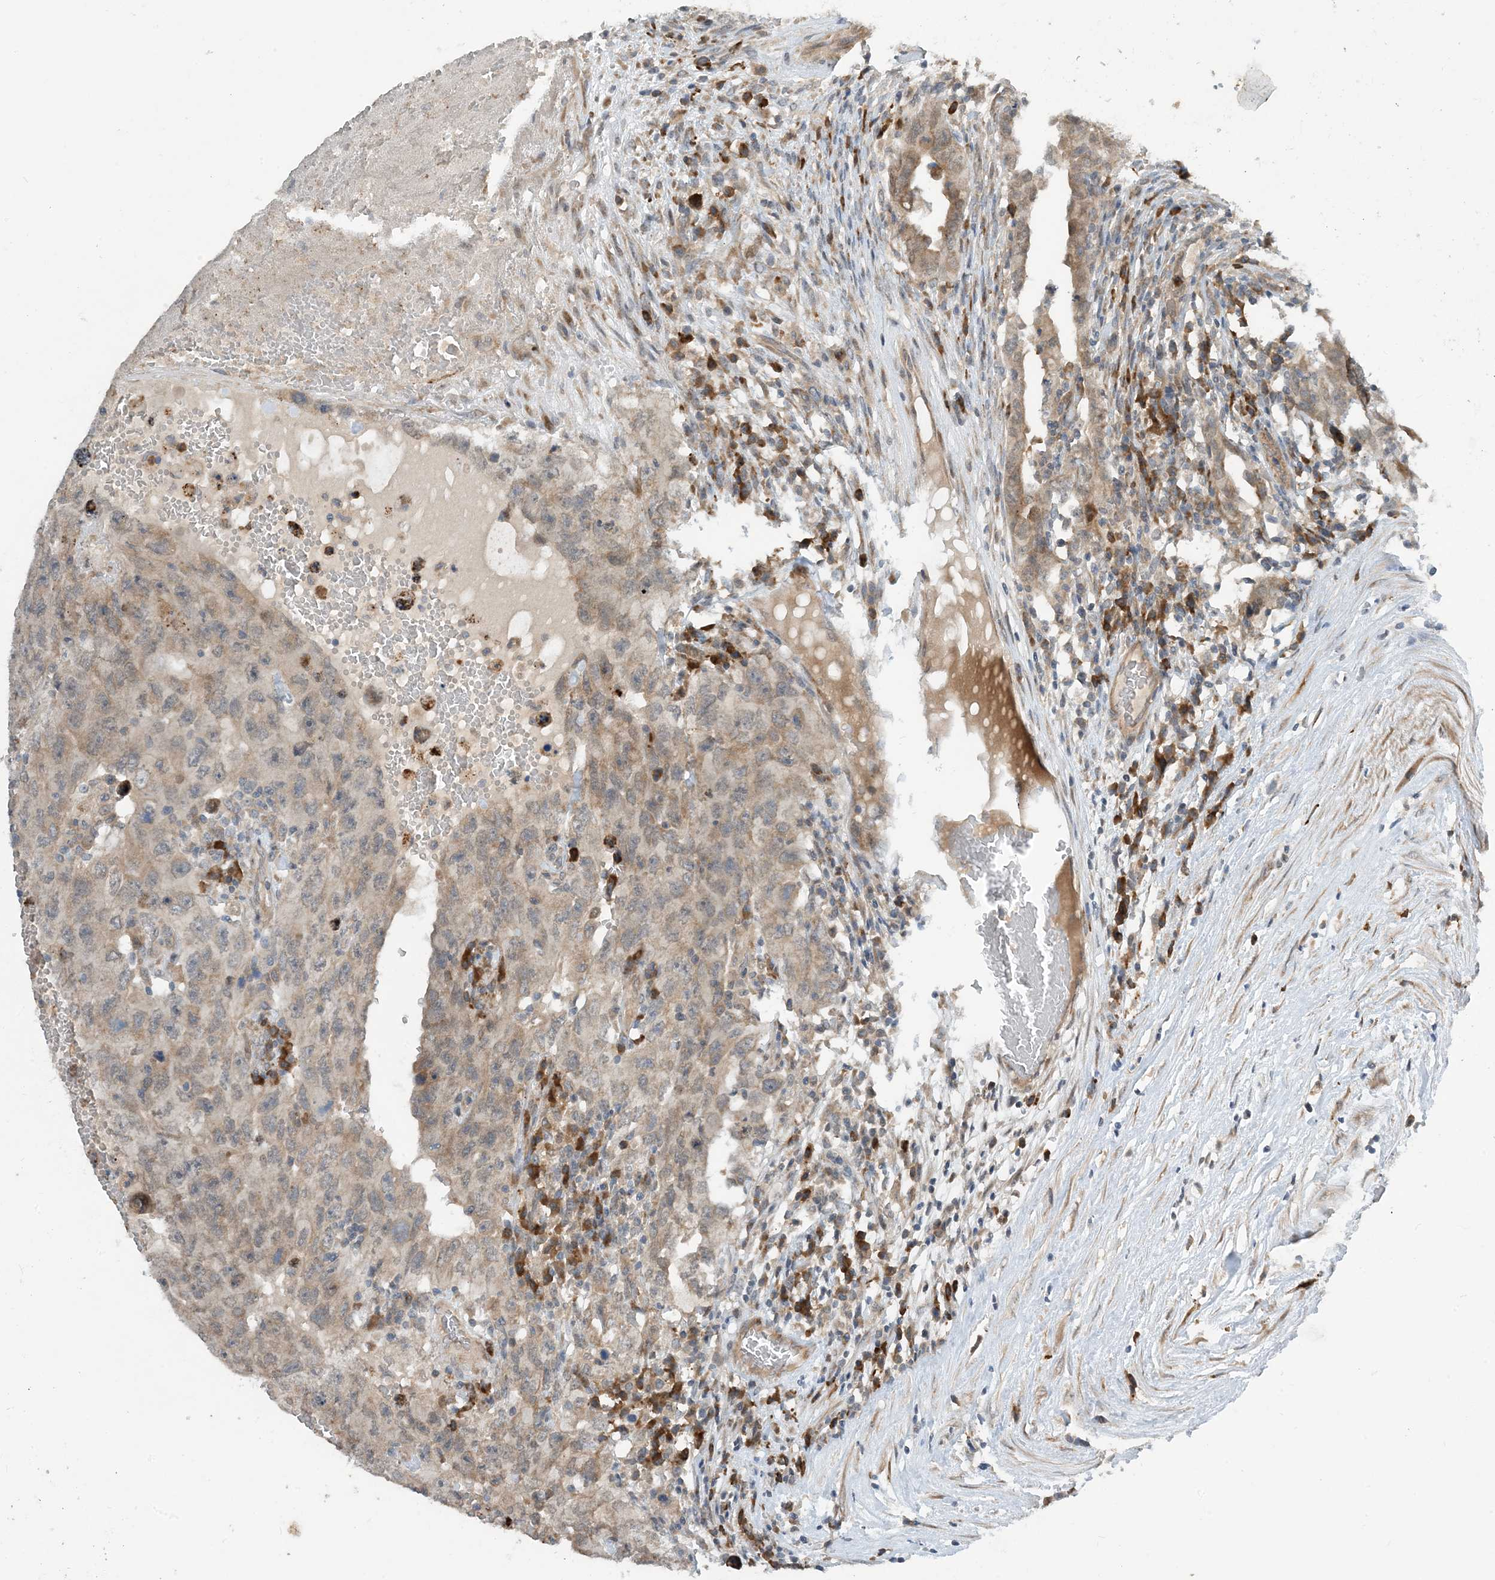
{"staining": {"intensity": "weak", "quantity": "<25%", "location": "cytoplasmic/membranous"}, "tissue": "testis cancer", "cell_type": "Tumor cells", "image_type": "cancer", "snomed": [{"axis": "morphology", "description": "Carcinoma, Embryonal, NOS"}, {"axis": "topography", "description": "Testis"}], "caption": "IHC of human testis cancer reveals no staining in tumor cells.", "gene": "PHOSPHO2", "patient": {"sex": "male", "age": 26}}